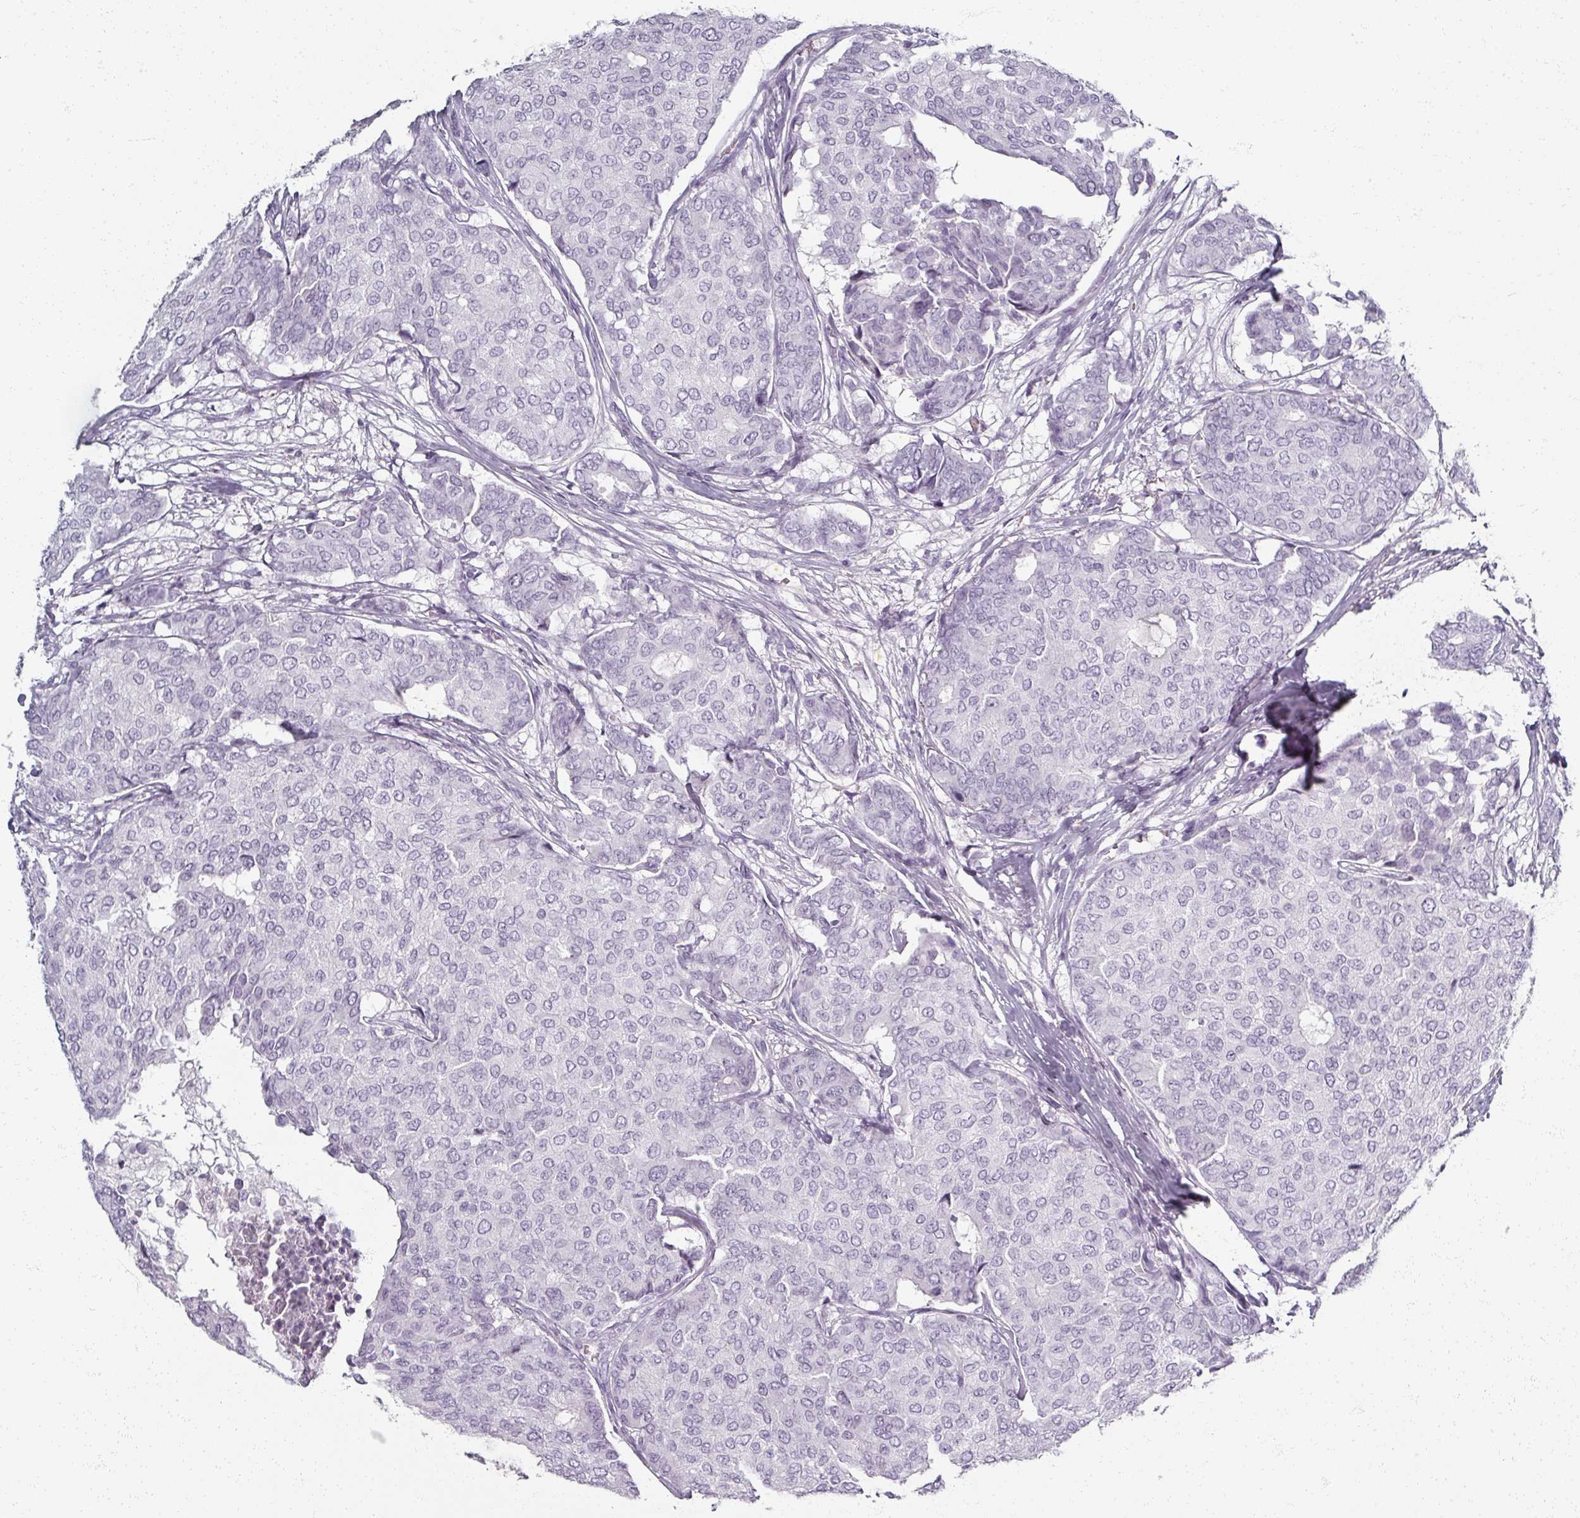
{"staining": {"intensity": "negative", "quantity": "none", "location": "none"}, "tissue": "breast cancer", "cell_type": "Tumor cells", "image_type": "cancer", "snomed": [{"axis": "morphology", "description": "Duct carcinoma"}, {"axis": "topography", "description": "Breast"}], "caption": "High magnification brightfield microscopy of breast cancer (intraductal carcinoma) stained with DAB (3,3'-diaminobenzidine) (brown) and counterstained with hematoxylin (blue): tumor cells show no significant expression.", "gene": "REG3G", "patient": {"sex": "female", "age": 75}}